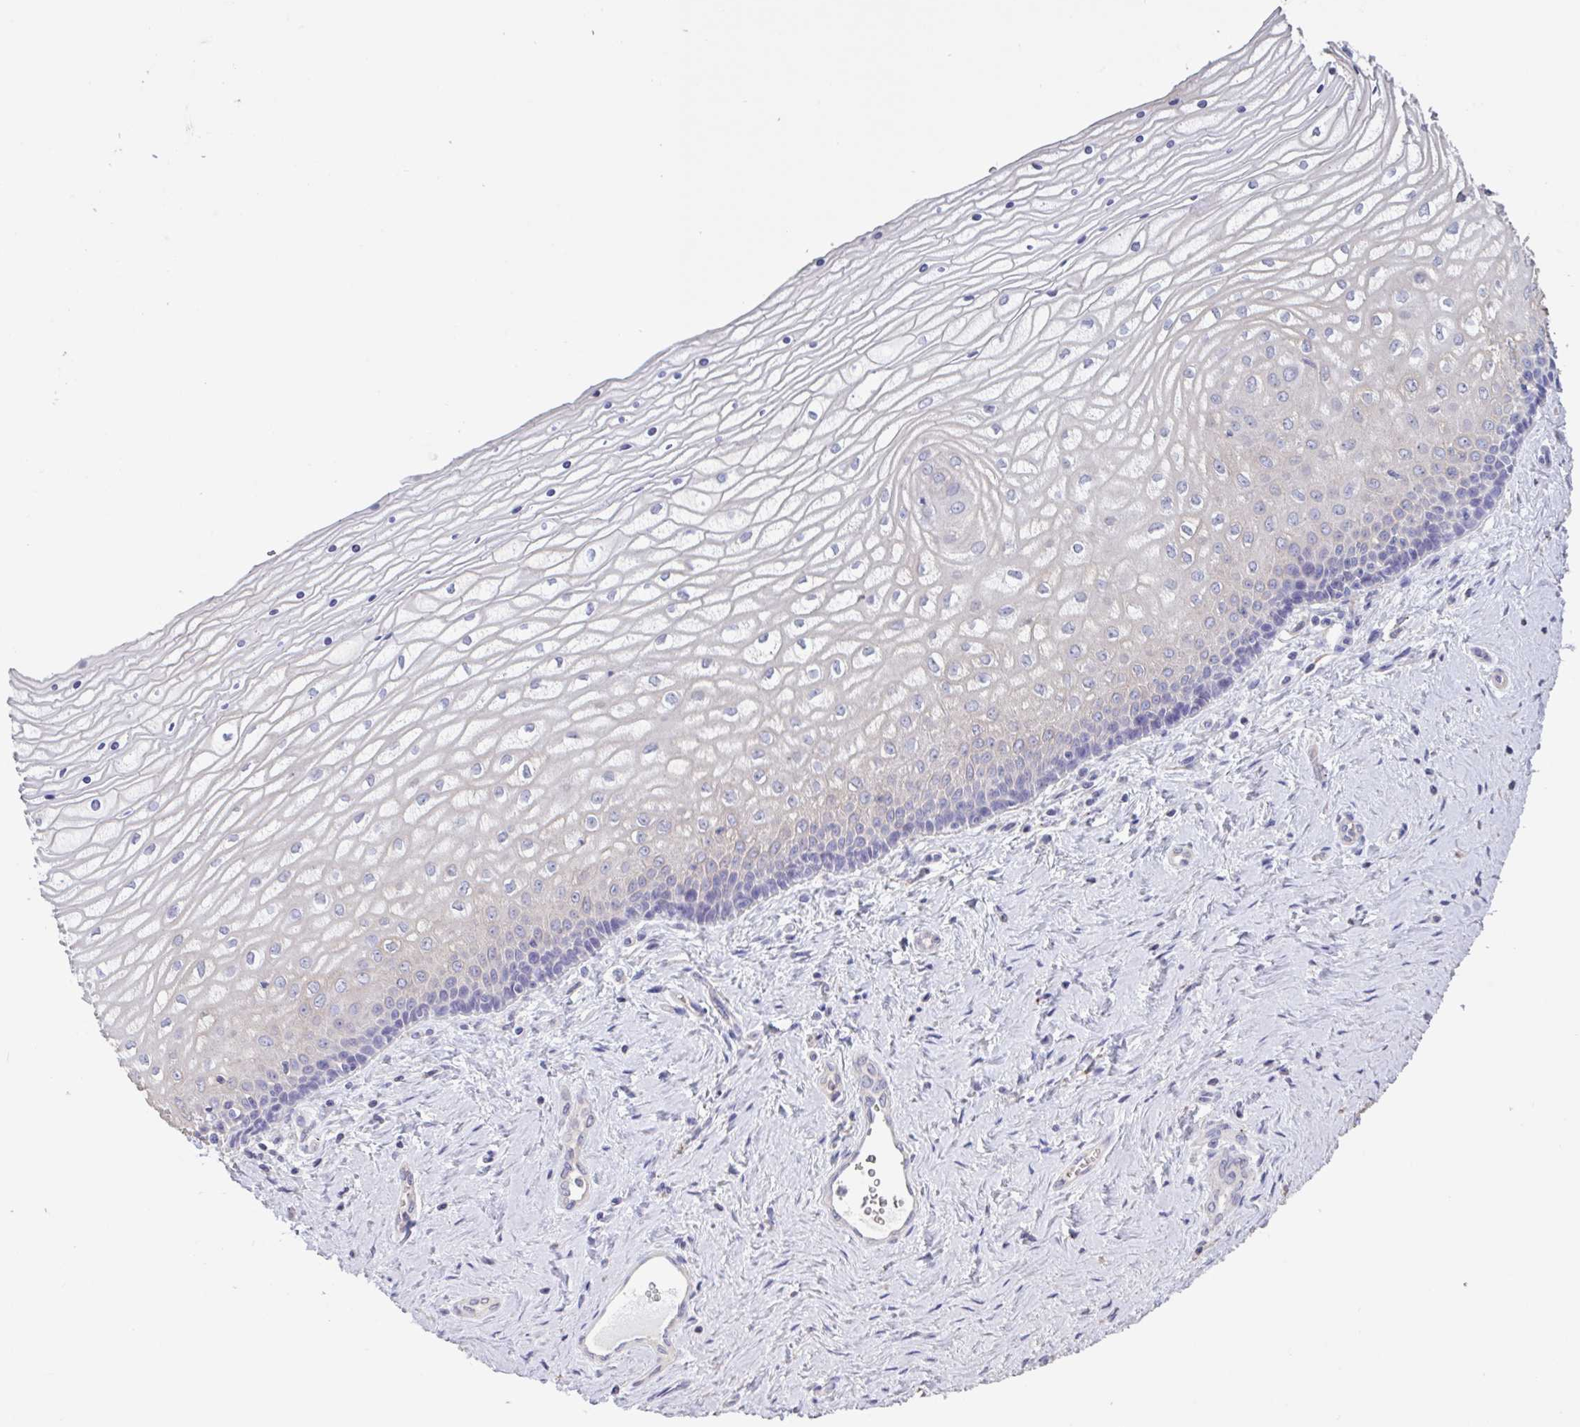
{"staining": {"intensity": "negative", "quantity": "none", "location": "none"}, "tissue": "vagina", "cell_type": "Squamous epithelial cells", "image_type": "normal", "snomed": [{"axis": "morphology", "description": "Normal tissue, NOS"}, {"axis": "topography", "description": "Vagina"}], "caption": "Immunohistochemistry photomicrograph of normal vagina: human vagina stained with DAB (3,3'-diaminobenzidine) reveals no significant protein positivity in squamous epithelial cells. (Stains: DAB (3,3'-diaminobenzidine) immunohistochemistry (IHC) with hematoxylin counter stain, Microscopy: brightfield microscopy at high magnification).", "gene": "CHMP5", "patient": {"sex": "female", "age": 45}}